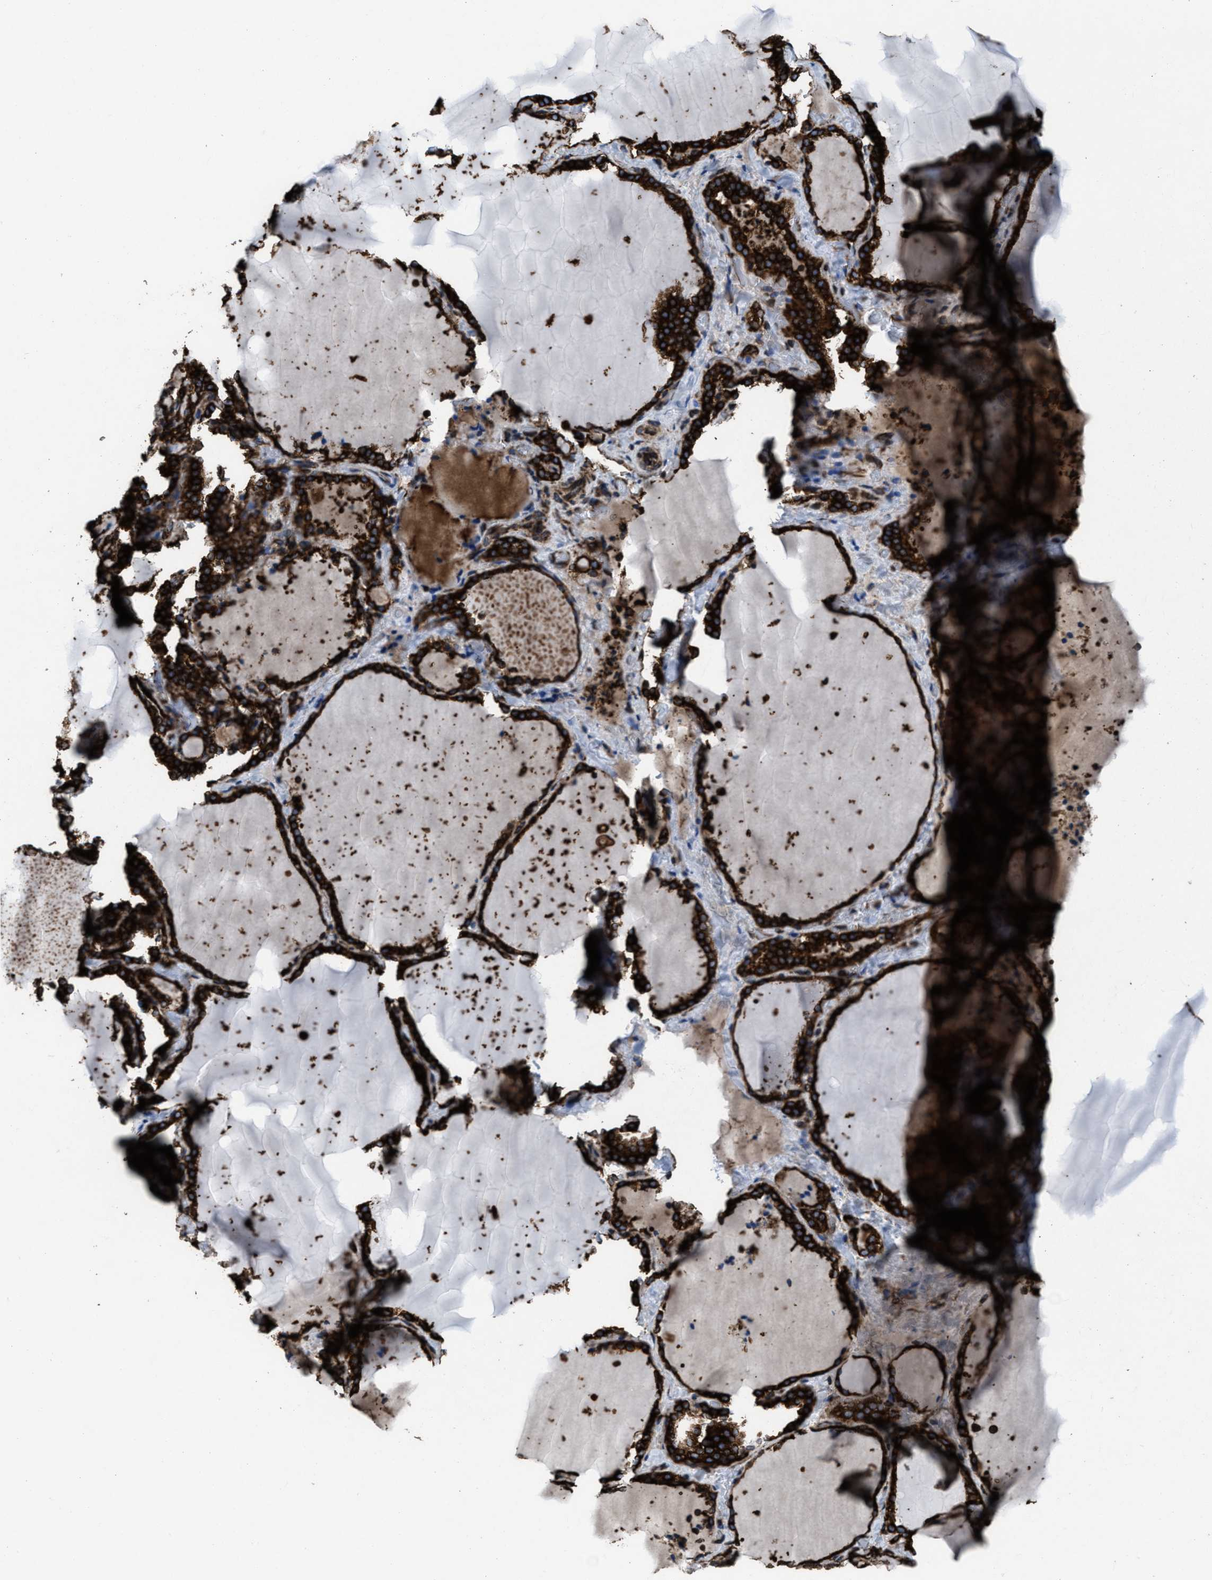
{"staining": {"intensity": "strong", "quantity": ">75%", "location": "cytoplasmic/membranous"}, "tissue": "thyroid gland", "cell_type": "Glandular cells", "image_type": "normal", "snomed": [{"axis": "morphology", "description": "Normal tissue, NOS"}, {"axis": "topography", "description": "Thyroid gland"}], "caption": "Strong cytoplasmic/membranous protein expression is seen in approximately >75% of glandular cells in thyroid gland. (Stains: DAB (3,3'-diaminobenzidine) in brown, nuclei in blue, Microscopy: brightfield microscopy at high magnification).", "gene": "CAPRIN1", "patient": {"sex": "female", "age": 22}}